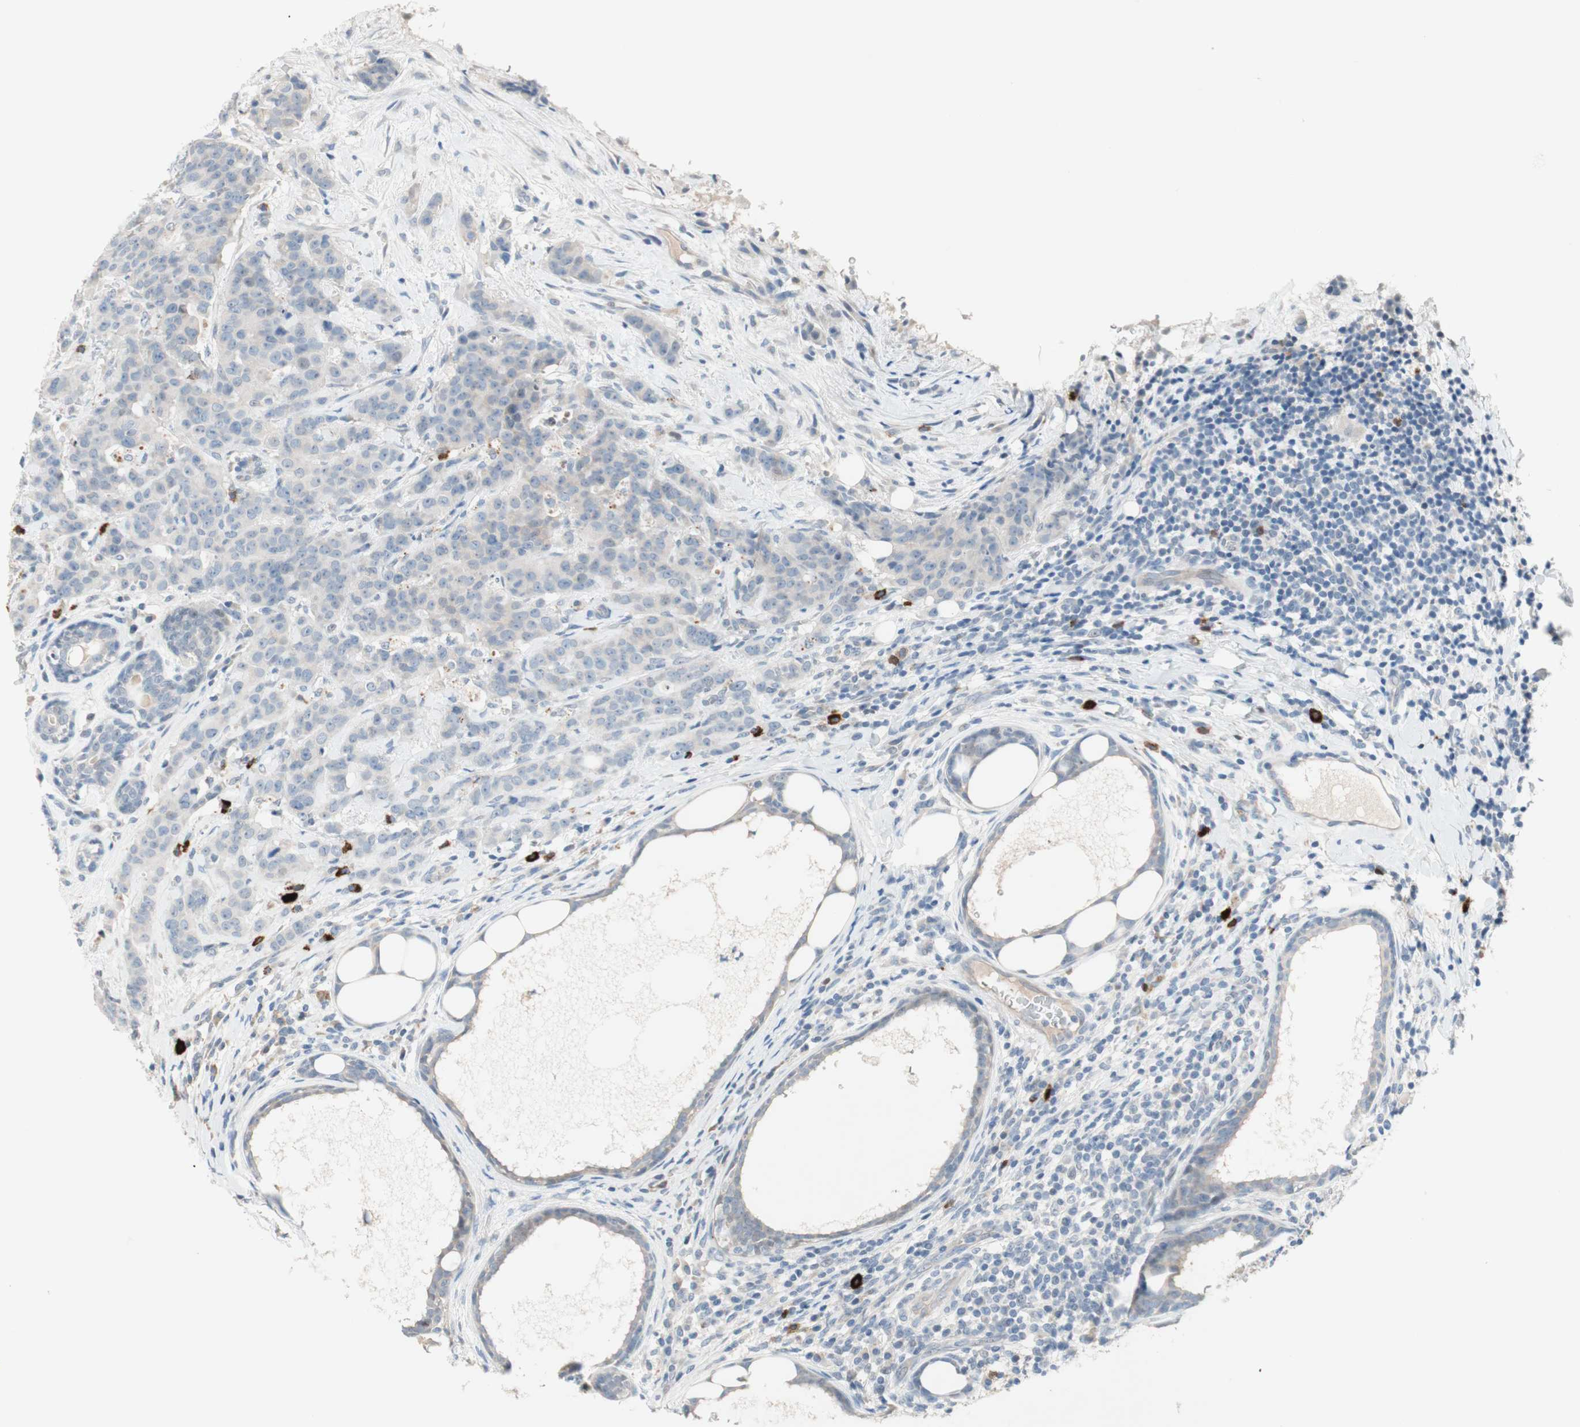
{"staining": {"intensity": "negative", "quantity": "none", "location": "none"}, "tissue": "breast cancer", "cell_type": "Tumor cells", "image_type": "cancer", "snomed": [{"axis": "morphology", "description": "Duct carcinoma"}, {"axis": "topography", "description": "Breast"}], "caption": "An immunohistochemistry photomicrograph of breast intraductal carcinoma is shown. There is no staining in tumor cells of breast intraductal carcinoma.", "gene": "PDZK1", "patient": {"sex": "female", "age": 40}}